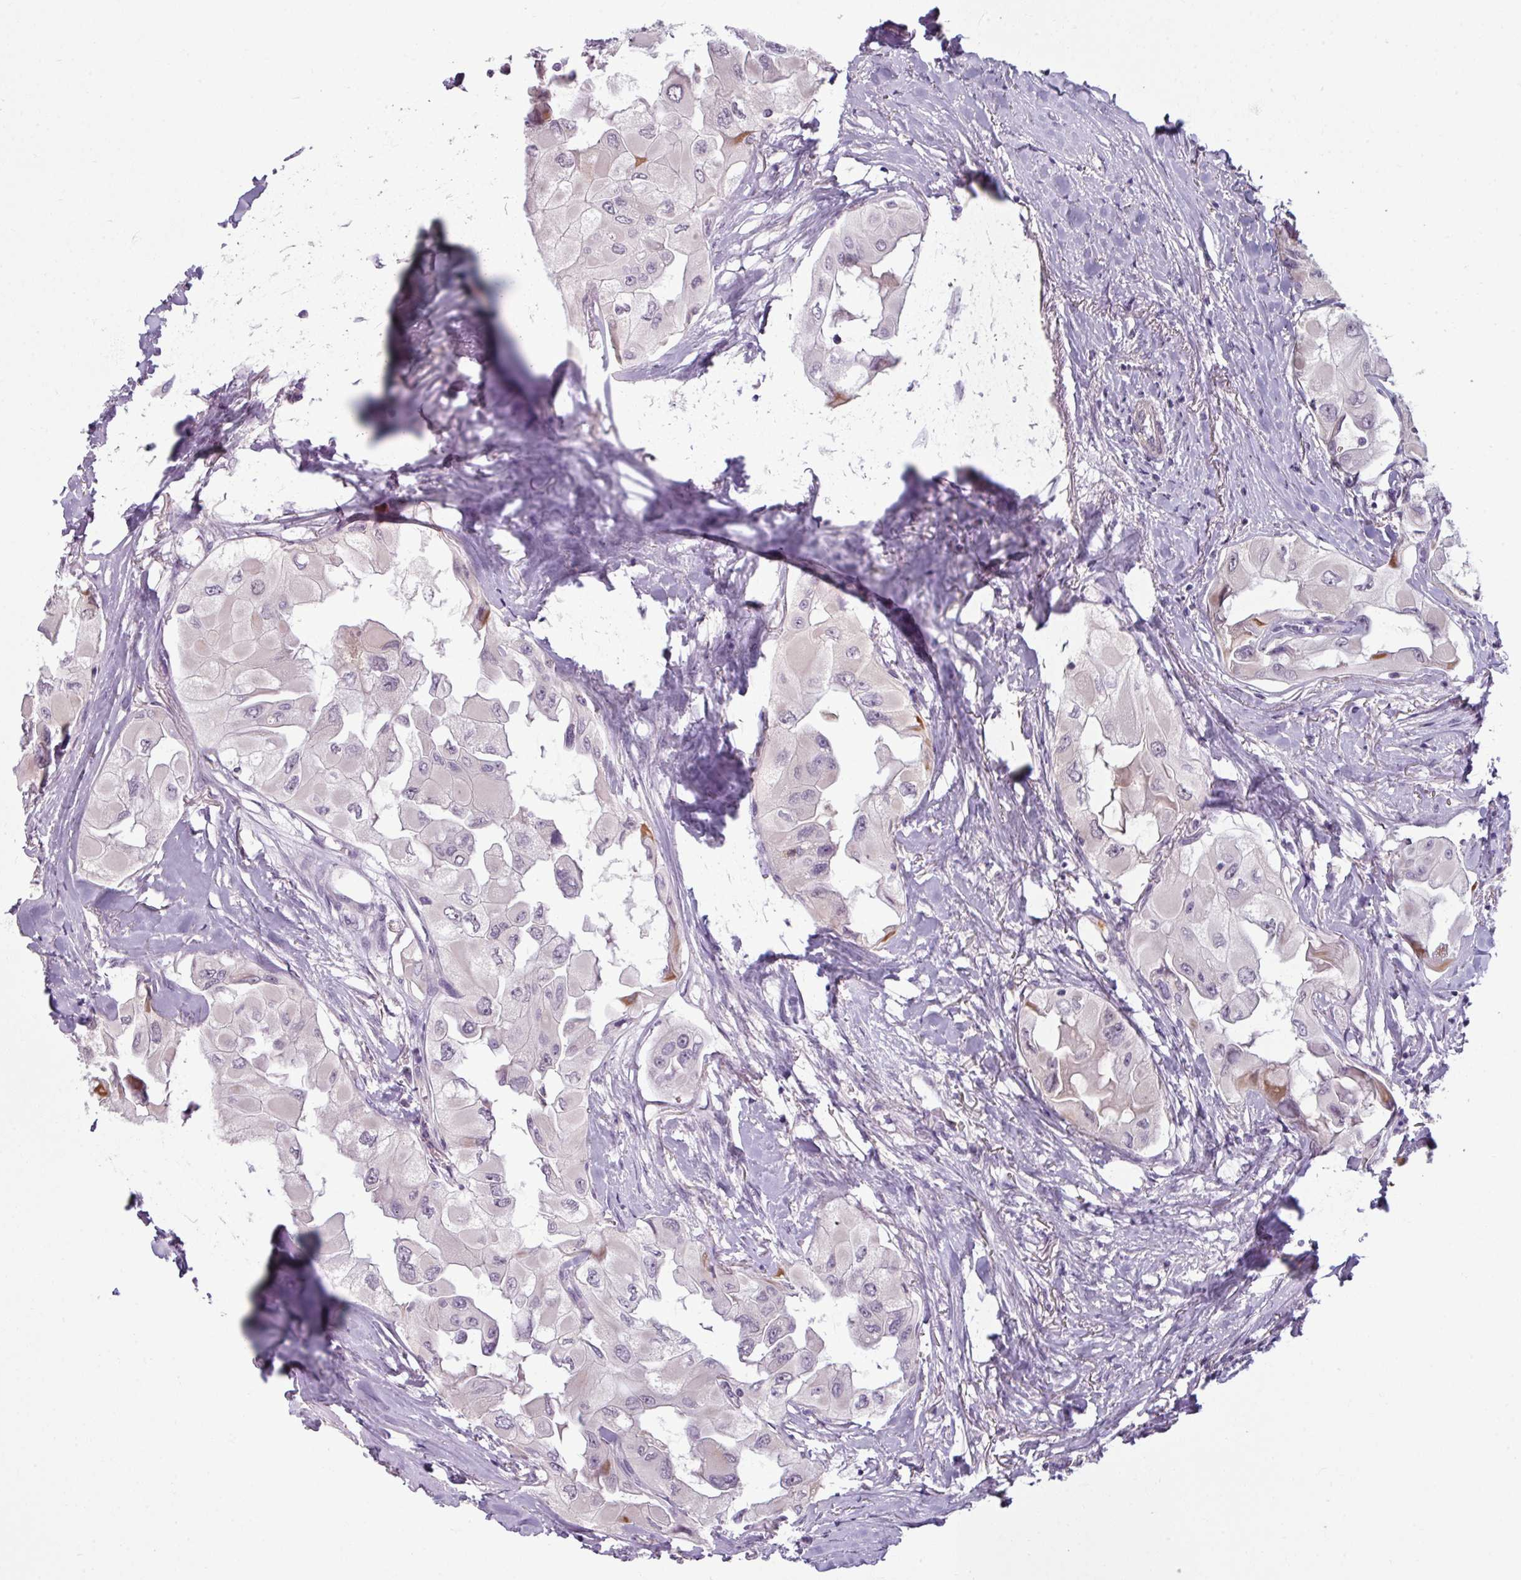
{"staining": {"intensity": "negative", "quantity": "none", "location": "none"}, "tissue": "thyroid cancer", "cell_type": "Tumor cells", "image_type": "cancer", "snomed": [{"axis": "morphology", "description": "Normal tissue, NOS"}, {"axis": "morphology", "description": "Papillary adenocarcinoma, NOS"}, {"axis": "topography", "description": "Thyroid gland"}], "caption": "A photomicrograph of thyroid cancer (papillary adenocarcinoma) stained for a protein exhibits no brown staining in tumor cells.", "gene": "UVSSA", "patient": {"sex": "female", "age": 59}}